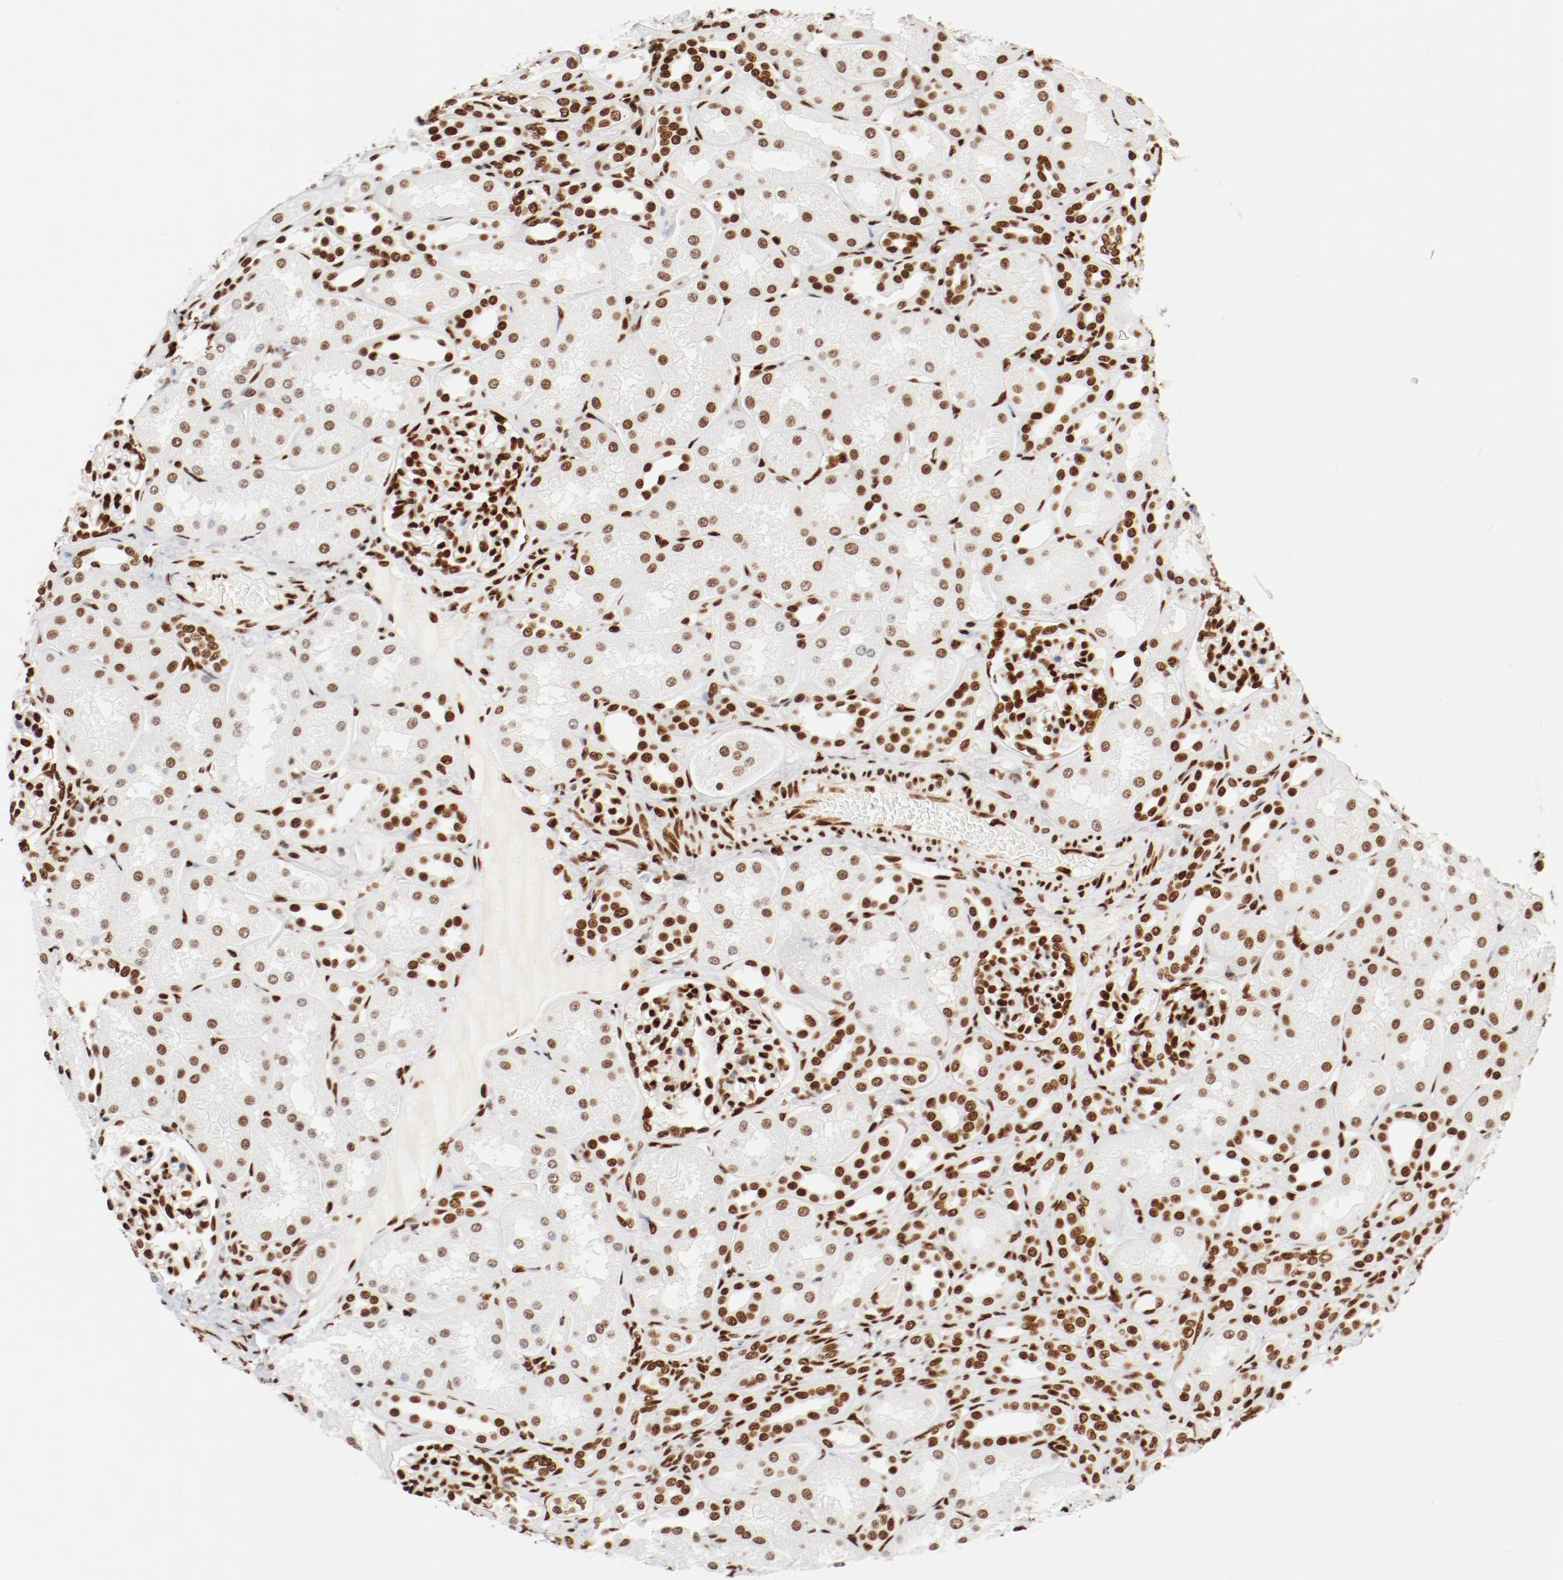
{"staining": {"intensity": "strong", "quantity": ">75%", "location": "nuclear"}, "tissue": "kidney", "cell_type": "Cells in glomeruli", "image_type": "normal", "snomed": [{"axis": "morphology", "description": "Normal tissue, NOS"}, {"axis": "topography", "description": "Kidney"}], "caption": "An immunohistochemistry (IHC) histopathology image of benign tissue is shown. Protein staining in brown highlights strong nuclear positivity in kidney within cells in glomeruli. The protein is stained brown, and the nuclei are stained in blue (DAB (3,3'-diaminobenzidine) IHC with brightfield microscopy, high magnification).", "gene": "CTBP1", "patient": {"sex": "male", "age": 7}}